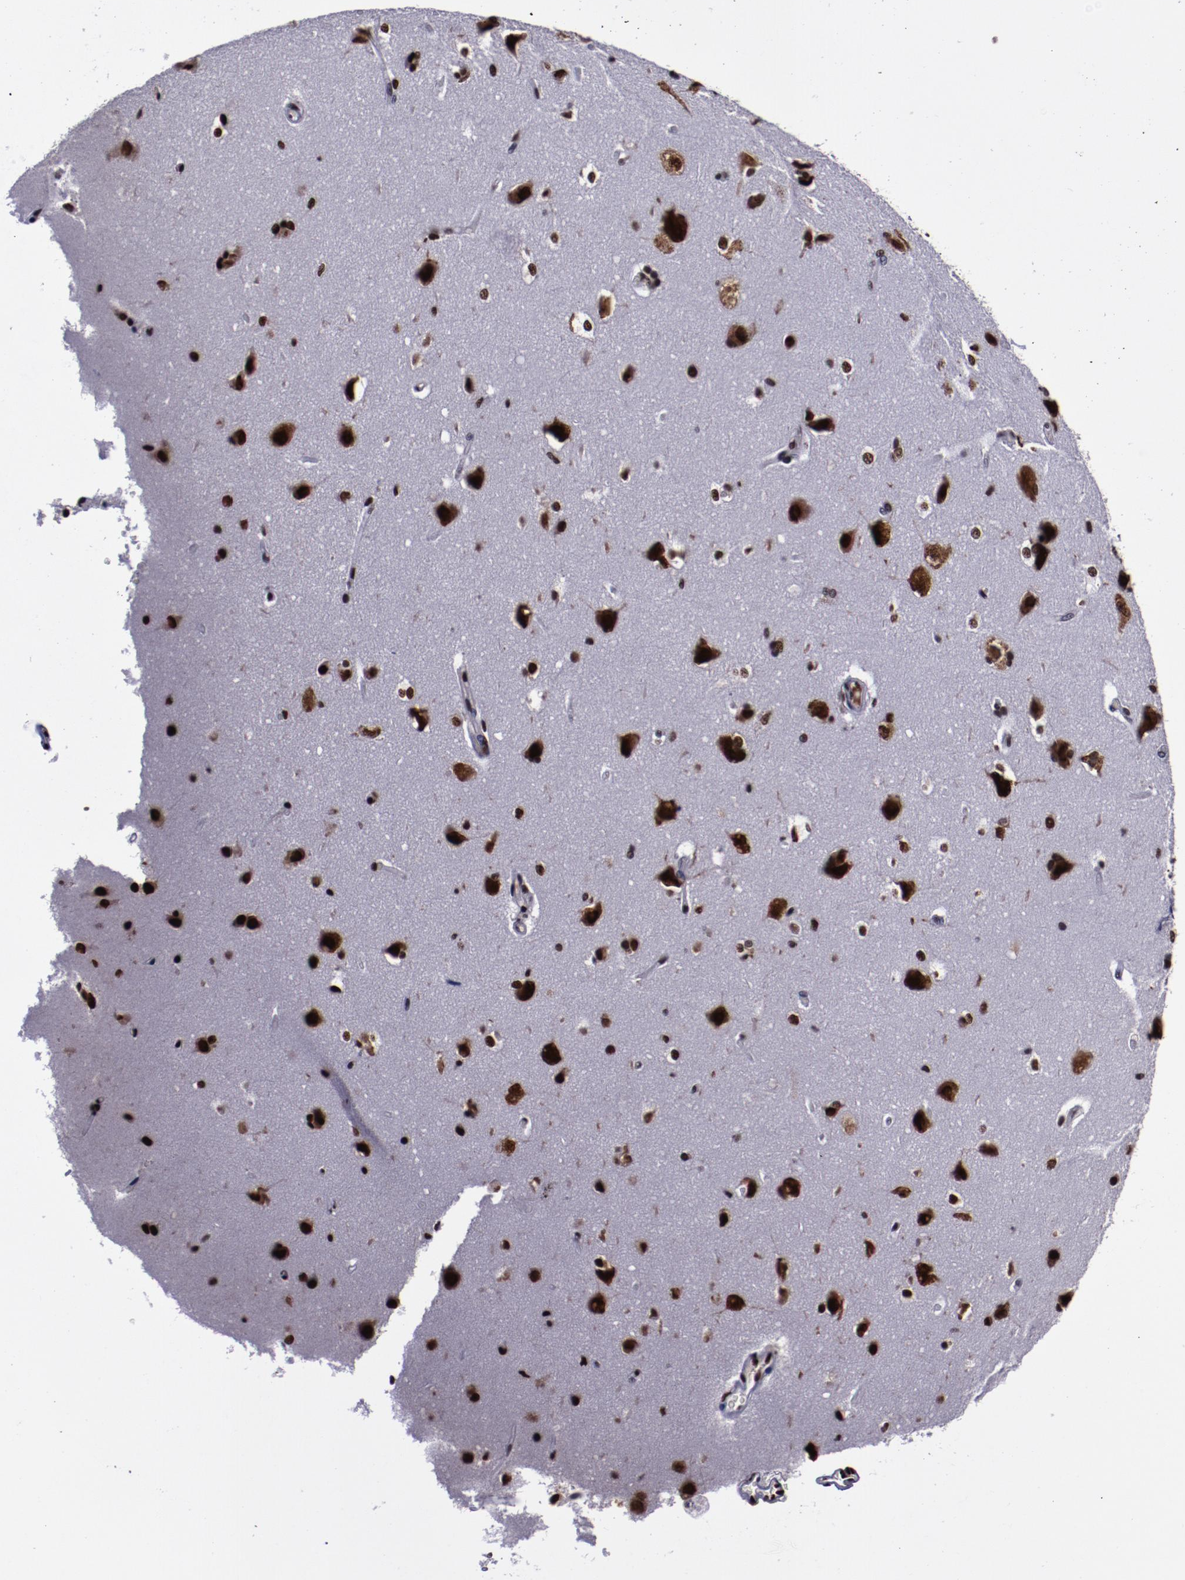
{"staining": {"intensity": "strong", "quantity": ">75%", "location": "nuclear"}, "tissue": "cerebral cortex", "cell_type": "Endothelial cells", "image_type": "normal", "snomed": [{"axis": "morphology", "description": "Normal tissue, NOS"}, {"axis": "topography", "description": "Cerebral cortex"}], "caption": "The histopathology image shows staining of unremarkable cerebral cortex, revealing strong nuclear protein expression (brown color) within endothelial cells.", "gene": "ERH", "patient": {"sex": "female", "age": 45}}